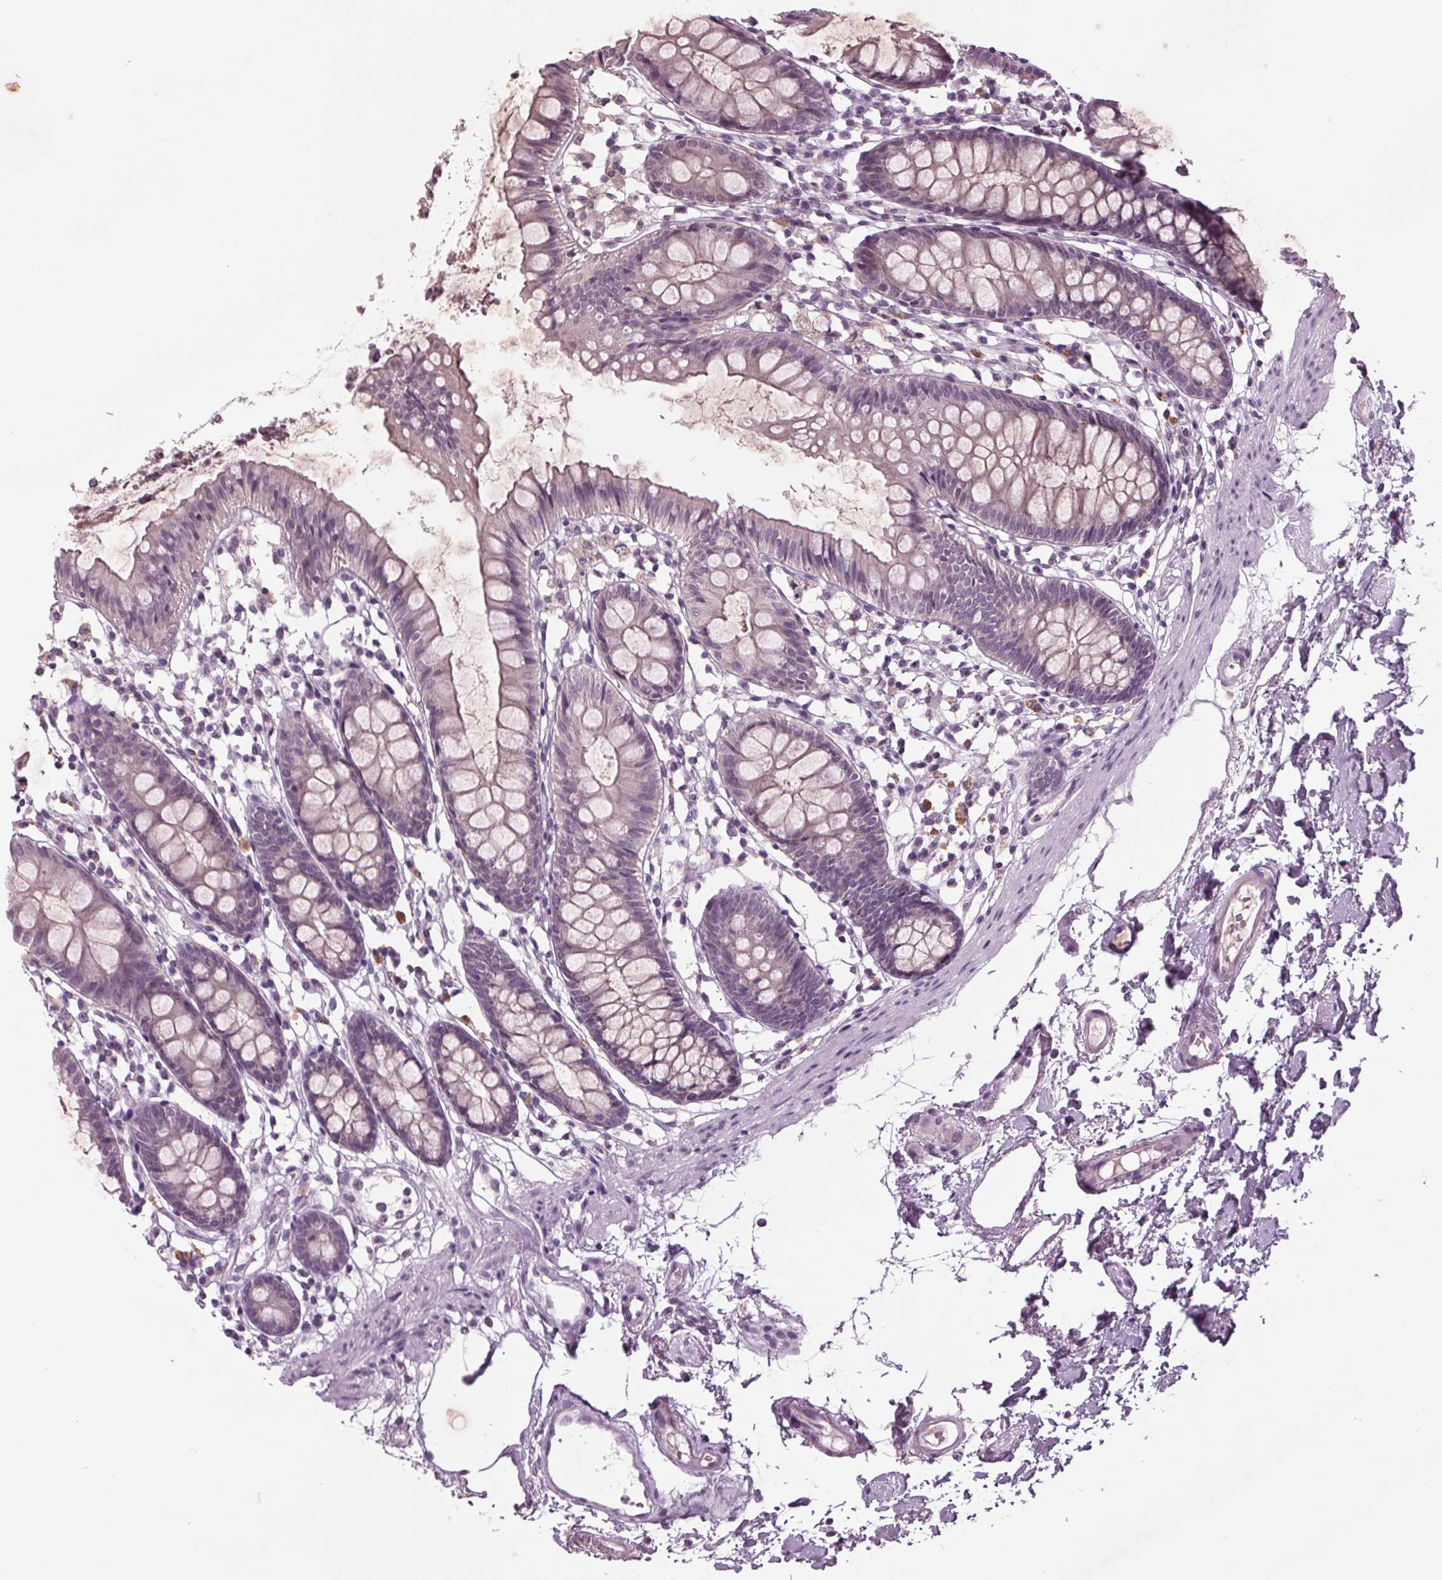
{"staining": {"intensity": "negative", "quantity": "none", "location": "none"}, "tissue": "colon", "cell_type": "Endothelial cells", "image_type": "normal", "snomed": [{"axis": "morphology", "description": "Normal tissue, NOS"}, {"axis": "topography", "description": "Colon"}], "caption": "Colon stained for a protein using IHC shows no positivity endothelial cells.", "gene": "BHLHE22", "patient": {"sex": "female", "age": 84}}